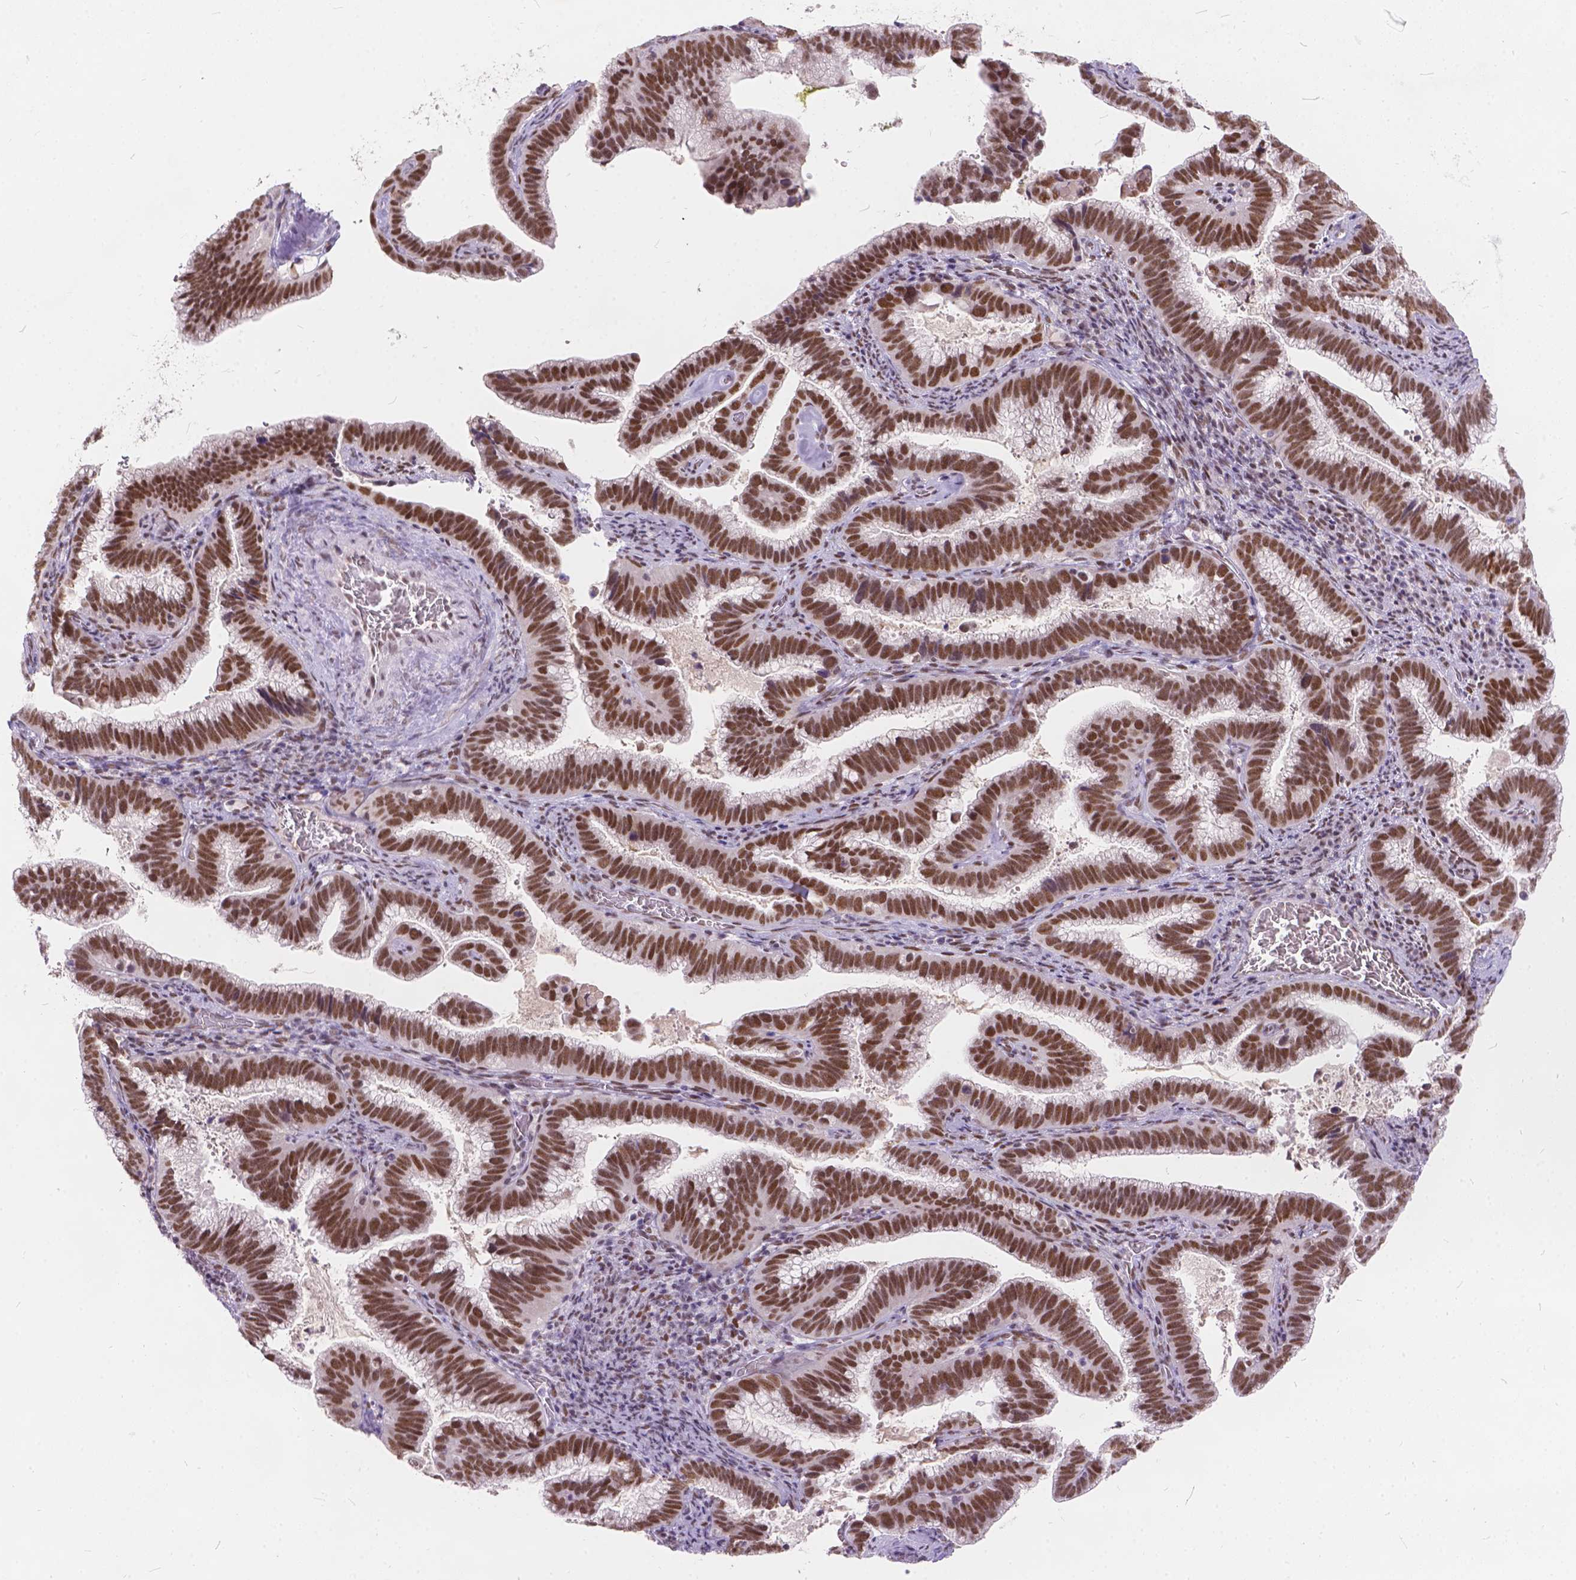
{"staining": {"intensity": "moderate", "quantity": ">75%", "location": "nuclear"}, "tissue": "cervical cancer", "cell_type": "Tumor cells", "image_type": "cancer", "snomed": [{"axis": "morphology", "description": "Adenocarcinoma, NOS"}, {"axis": "topography", "description": "Cervix"}], "caption": "High-power microscopy captured an IHC image of adenocarcinoma (cervical), revealing moderate nuclear expression in approximately >75% of tumor cells. (Brightfield microscopy of DAB IHC at high magnification).", "gene": "FAM53A", "patient": {"sex": "female", "age": 61}}